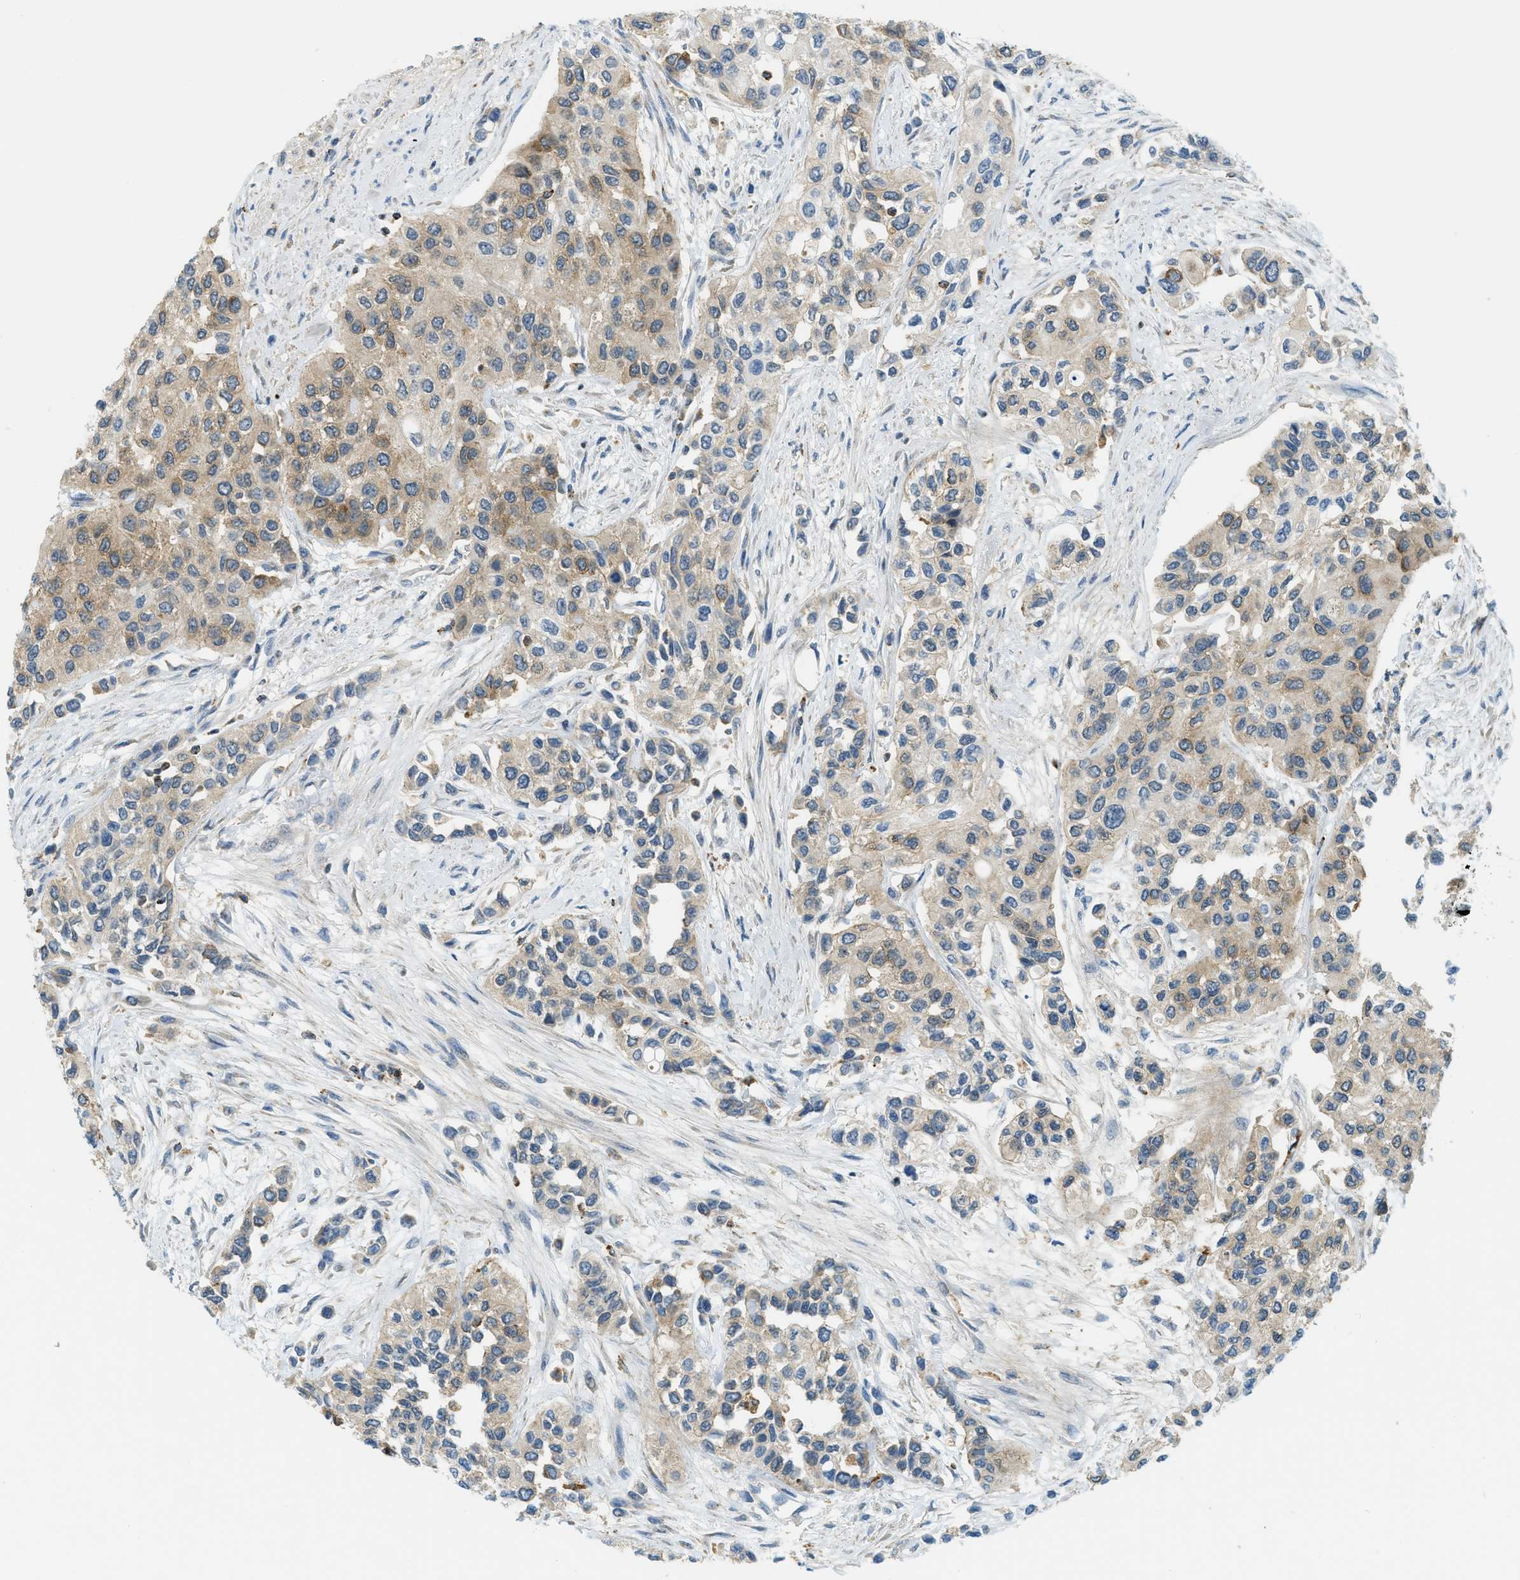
{"staining": {"intensity": "weak", "quantity": "25%-75%", "location": "cytoplasmic/membranous"}, "tissue": "urothelial cancer", "cell_type": "Tumor cells", "image_type": "cancer", "snomed": [{"axis": "morphology", "description": "Urothelial carcinoma, High grade"}, {"axis": "topography", "description": "Urinary bladder"}], "caption": "Urothelial carcinoma (high-grade) stained with a brown dye displays weak cytoplasmic/membranous positive staining in about 25%-75% of tumor cells.", "gene": "PLBD2", "patient": {"sex": "female", "age": 56}}